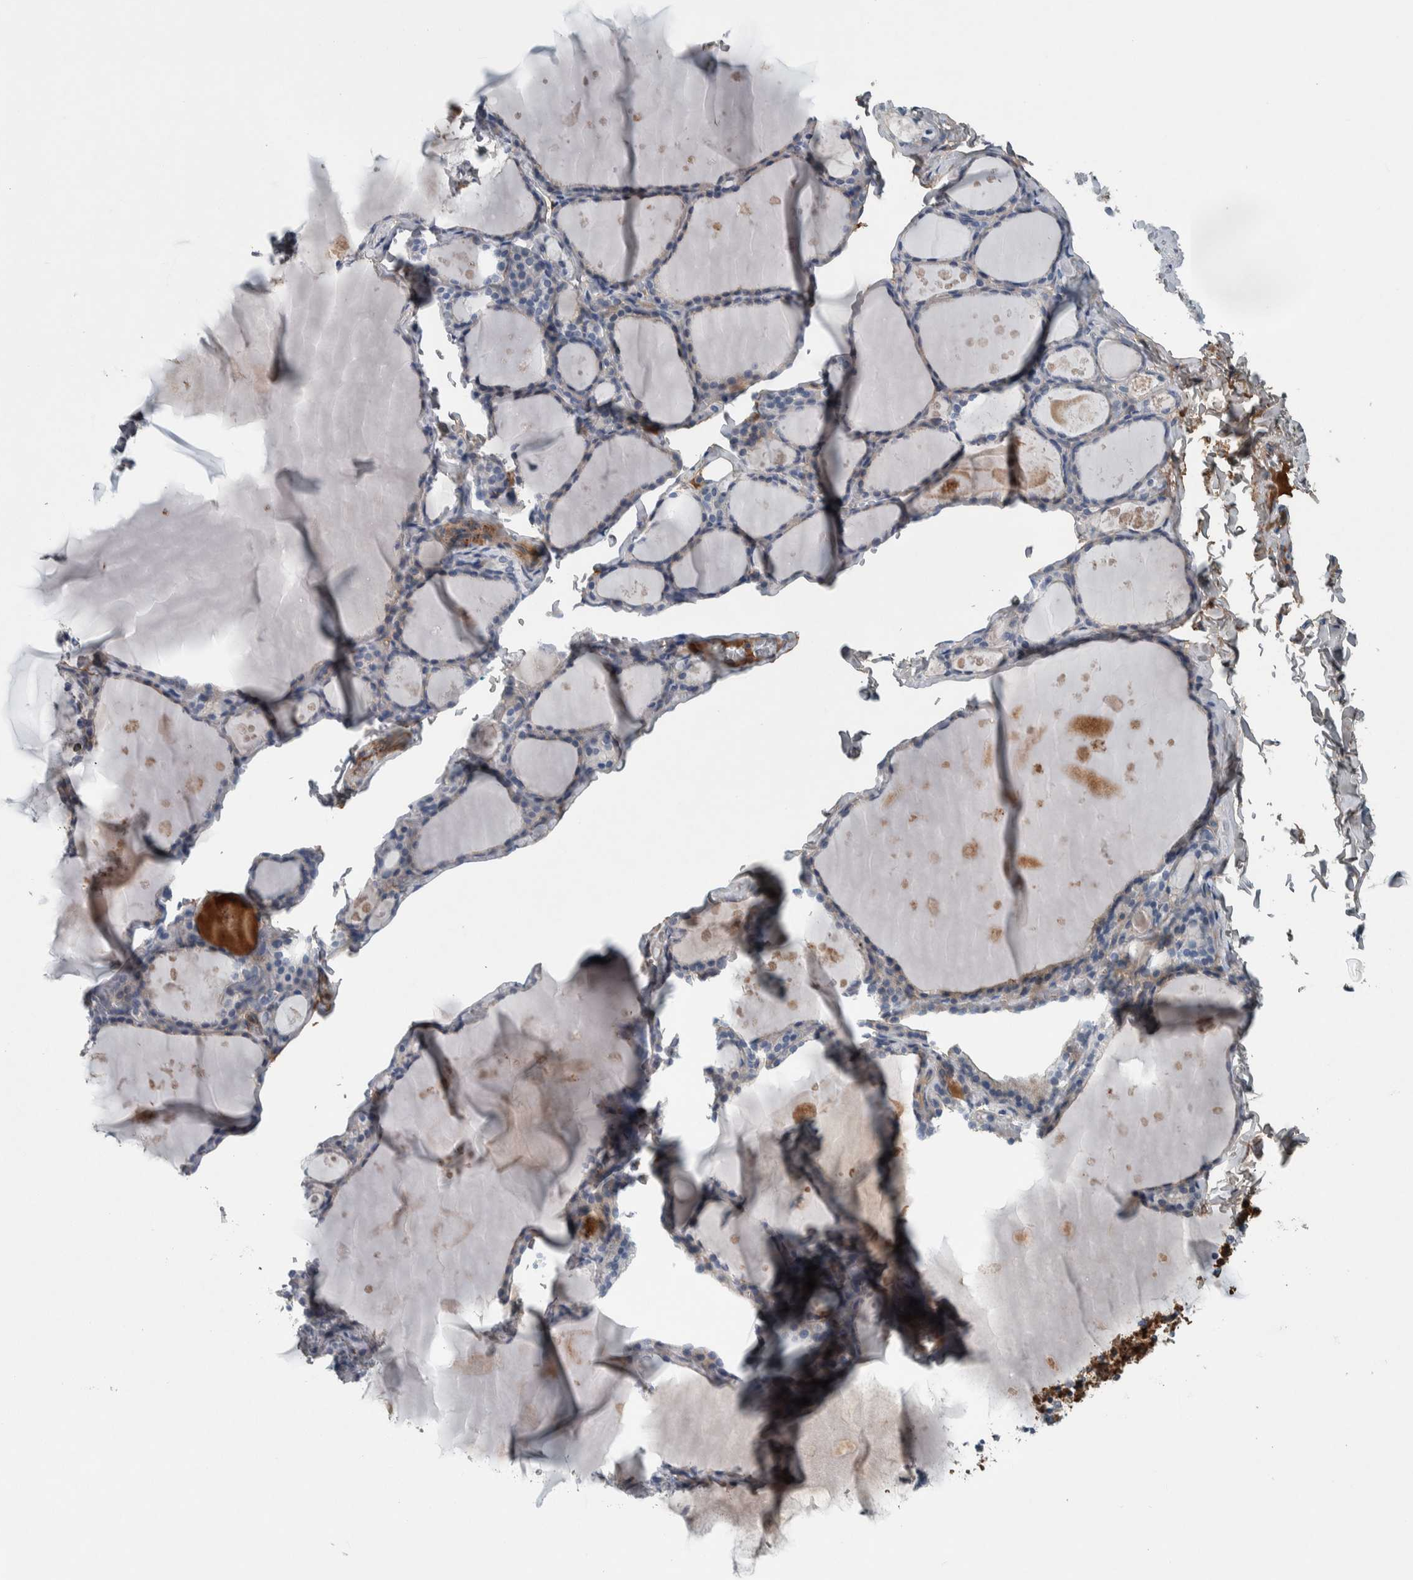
{"staining": {"intensity": "negative", "quantity": "none", "location": "none"}, "tissue": "thyroid gland", "cell_type": "Glandular cells", "image_type": "normal", "snomed": [{"axis": "morphology", "description": "Normal tissue, NOS"}, {"axis": "topography", "description": "Thyroid gland"}], "caption": "Immunohistochemistry of unremarkable thyroid gland exhibits no positivity in glandular cells.", "gene": "SERPINC1", "patient": {"sex": "male", "age": 56}}